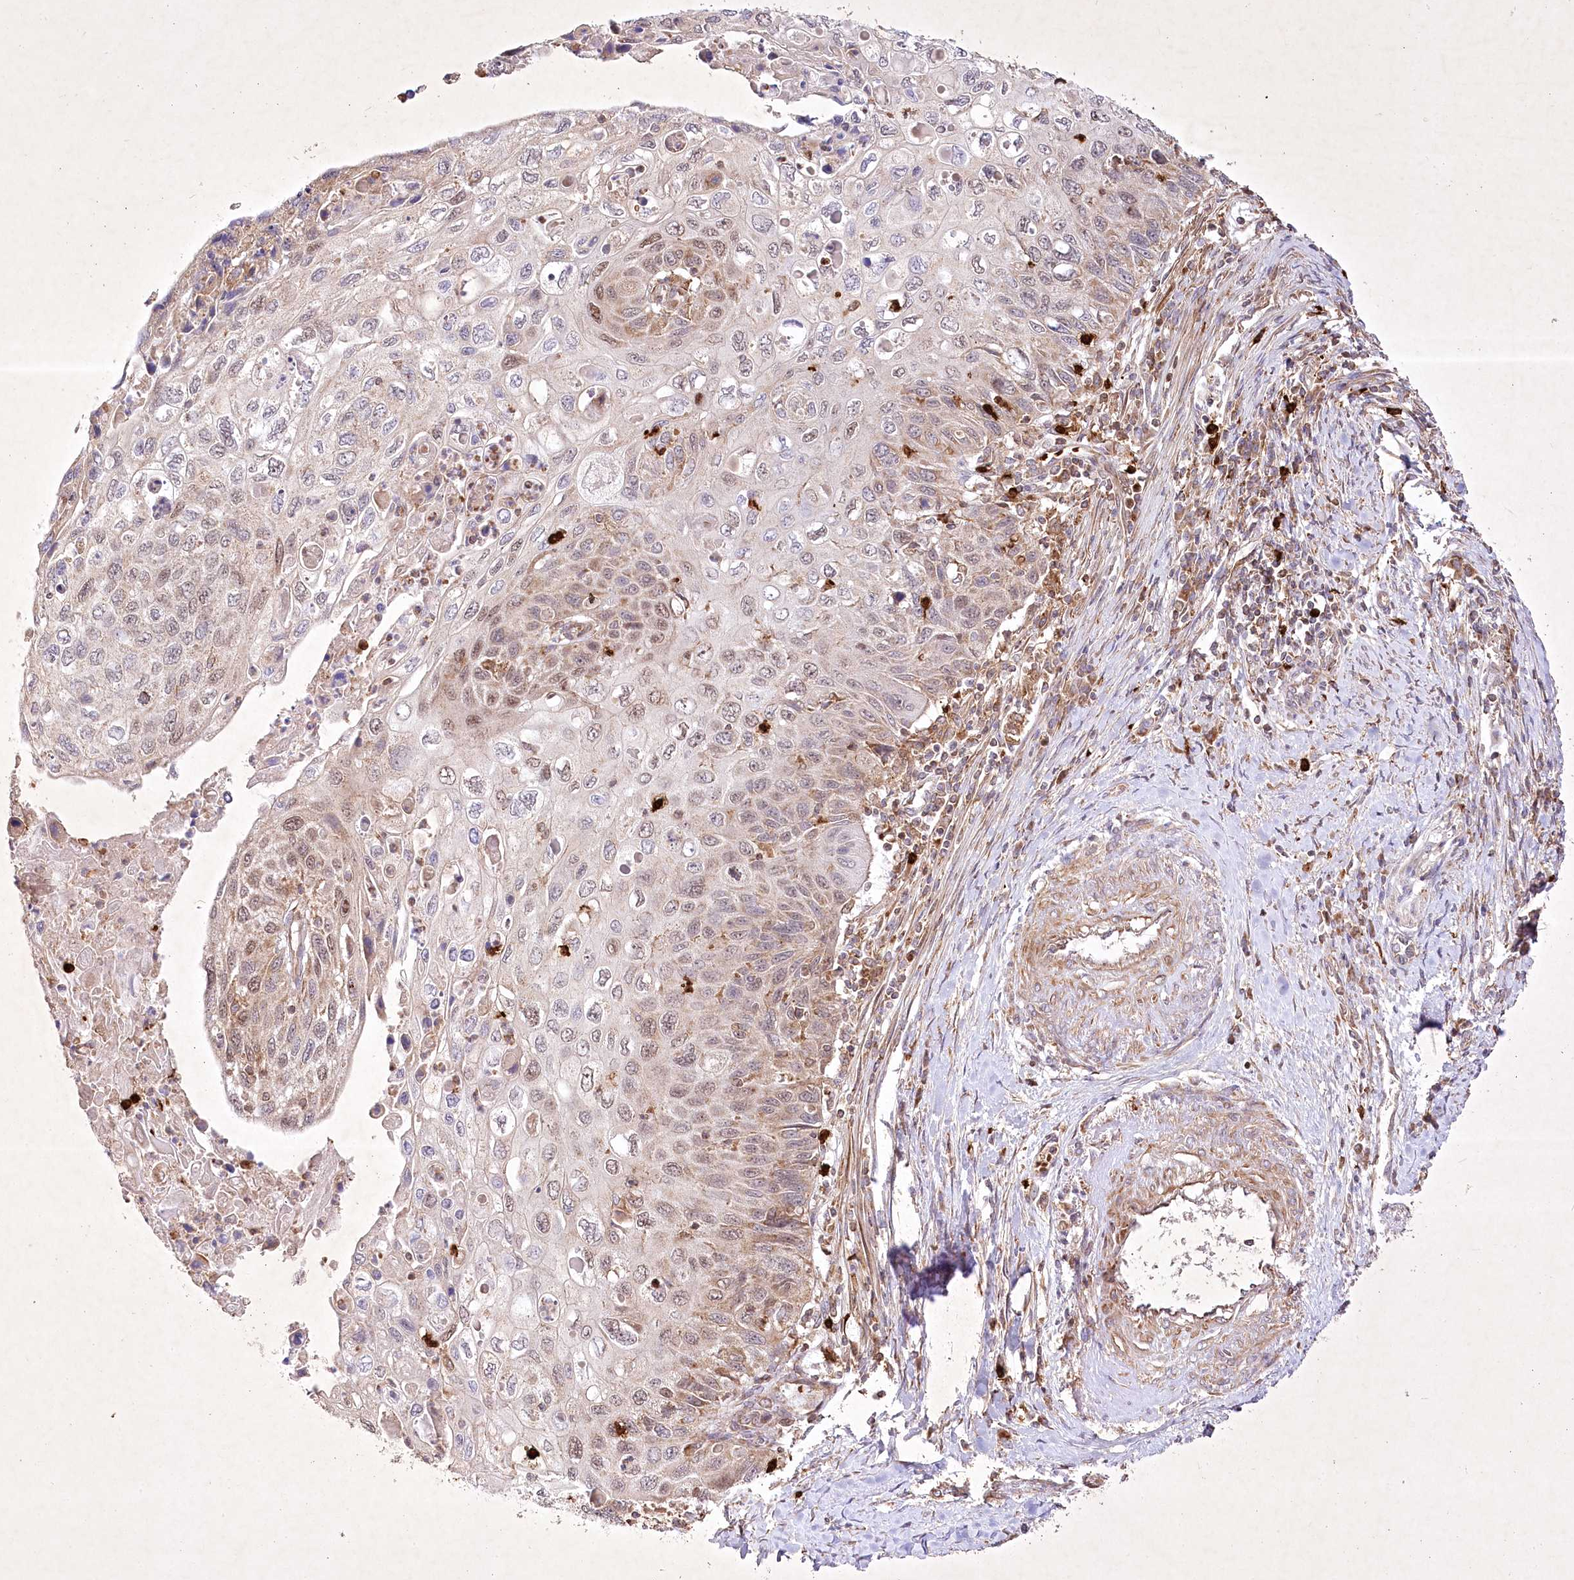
{"staining": {"intensity": "weak", "quantity": "25%-75%", "location": "cytoplasmic/membranous,nuclear"}, "tissue": "cervical cancer", "cell_type": "Tumor cells", "image_type": "cancer", "snomed": [{"axis": "morphology", "description": "Squamous cell carcinoma, NOS"}, {"axis": "topography", "description": "Cervix"}], "caption": "Immunohistochemical staining of human cervical cancer exhibits low levels of weak cytoplasmic/membranous and nuclear protein staining in about 25%-75% of tumor cells. Nuclei are stained in blue.", "gene": "OPA1", "patient": {"sex": "female", "age": 70}}